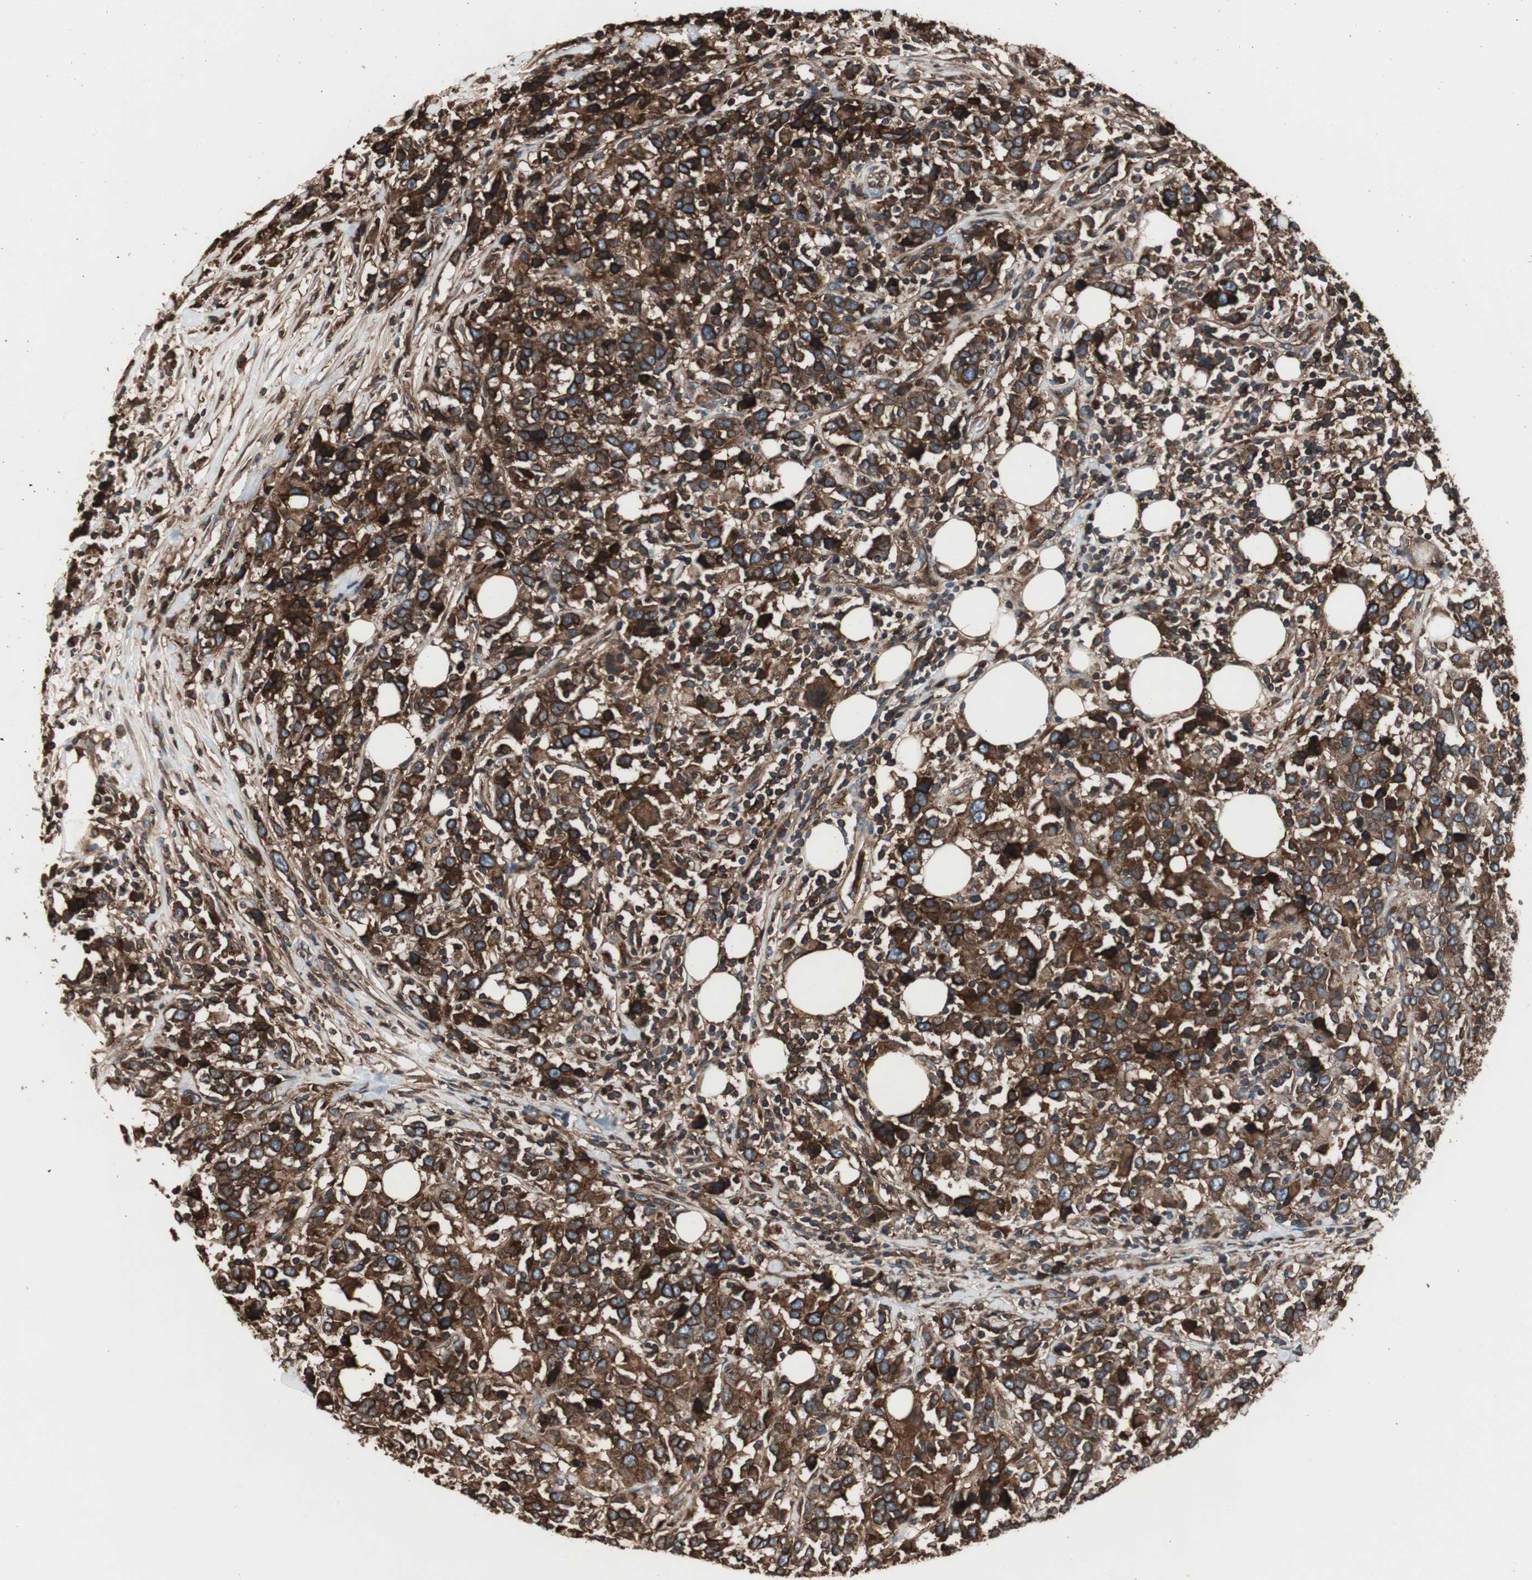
{"staining": {"intensity": "strong", "quantity": ">75%", "location": "cytoplasmic/membranous"}, "tissue": "urothelial cancer", "cell_type": "Tumor cells", "image_type": "cancer", "snomed": [{"axis": "morphology", "description": "Urothelial carcinoma, High grade"}, {"axis": "topography", "description": "Urinary bladder"}], "caption": "Immunohistochemistry micrograph of neoplastic tissue: human urothelial carcinoma (high-grade) stained using immunohistochemistry (IHC) demonstrates high levels of strong protein expression localized specifically in the cytoplasmic/membranous of tumor cells, appearing as a cytoplasmic/membranous brown color.", "gene": "B2M", "patient": {"sex": "male", "age": 61}}